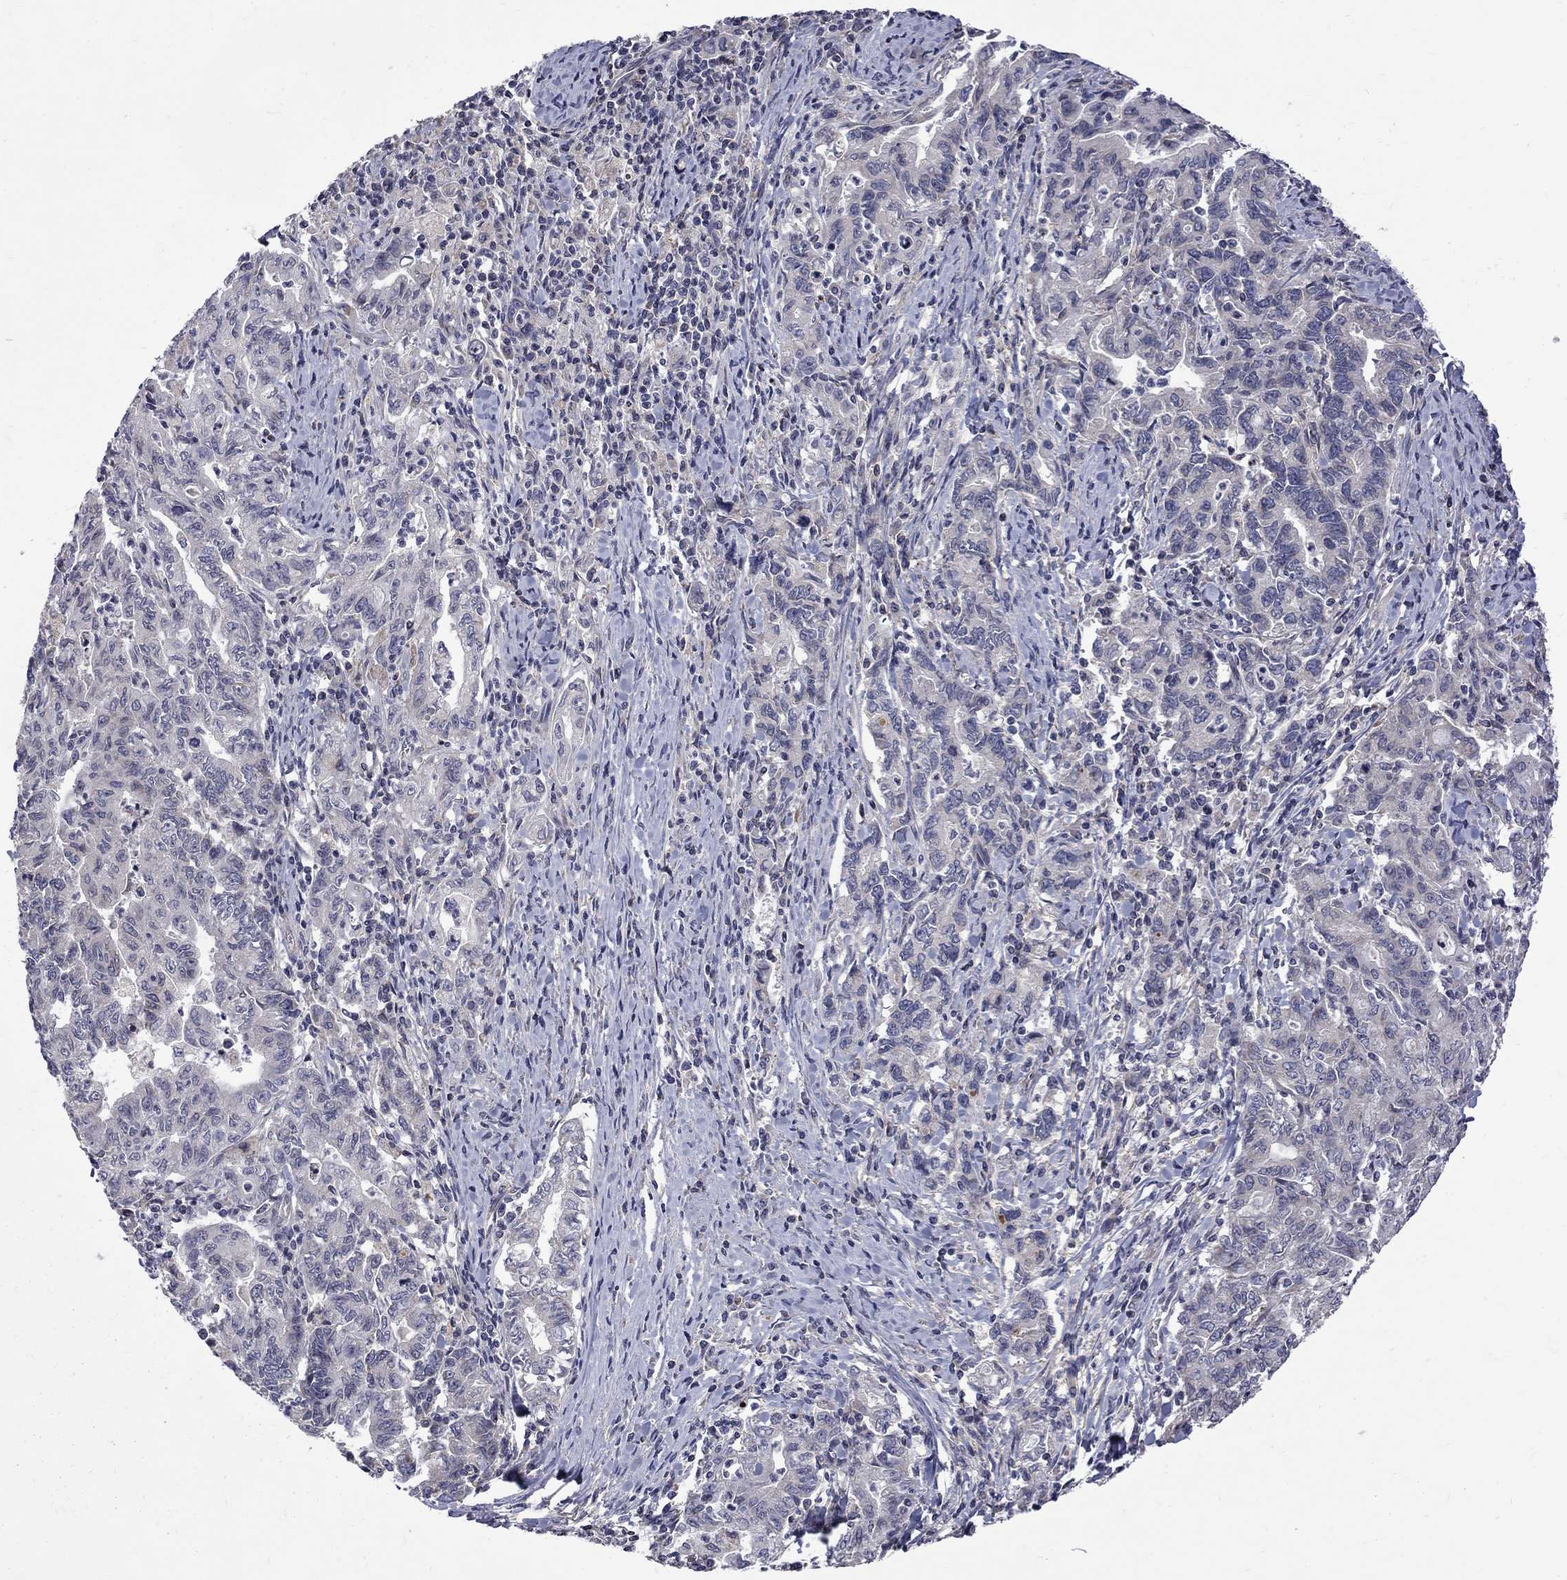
{"staining": {"intensity": "negative", "quantity": "none", "location": "none"}, "tissue": "stomach cancer", "cell_type": "Tumor cells", "image_type": "cancer", "snomed": [{"axis": "morphology", "description": "Adenocarcinoma, NOS"}, {"axis": "topography", "description": "Stomach, upper"}], "caption": "This is an IHC image of human stomach adenocarcinoma. There is no positivity in tumor cells.", "gene": "SH2B1", "patient": {"sex": "female", "age": 79}}